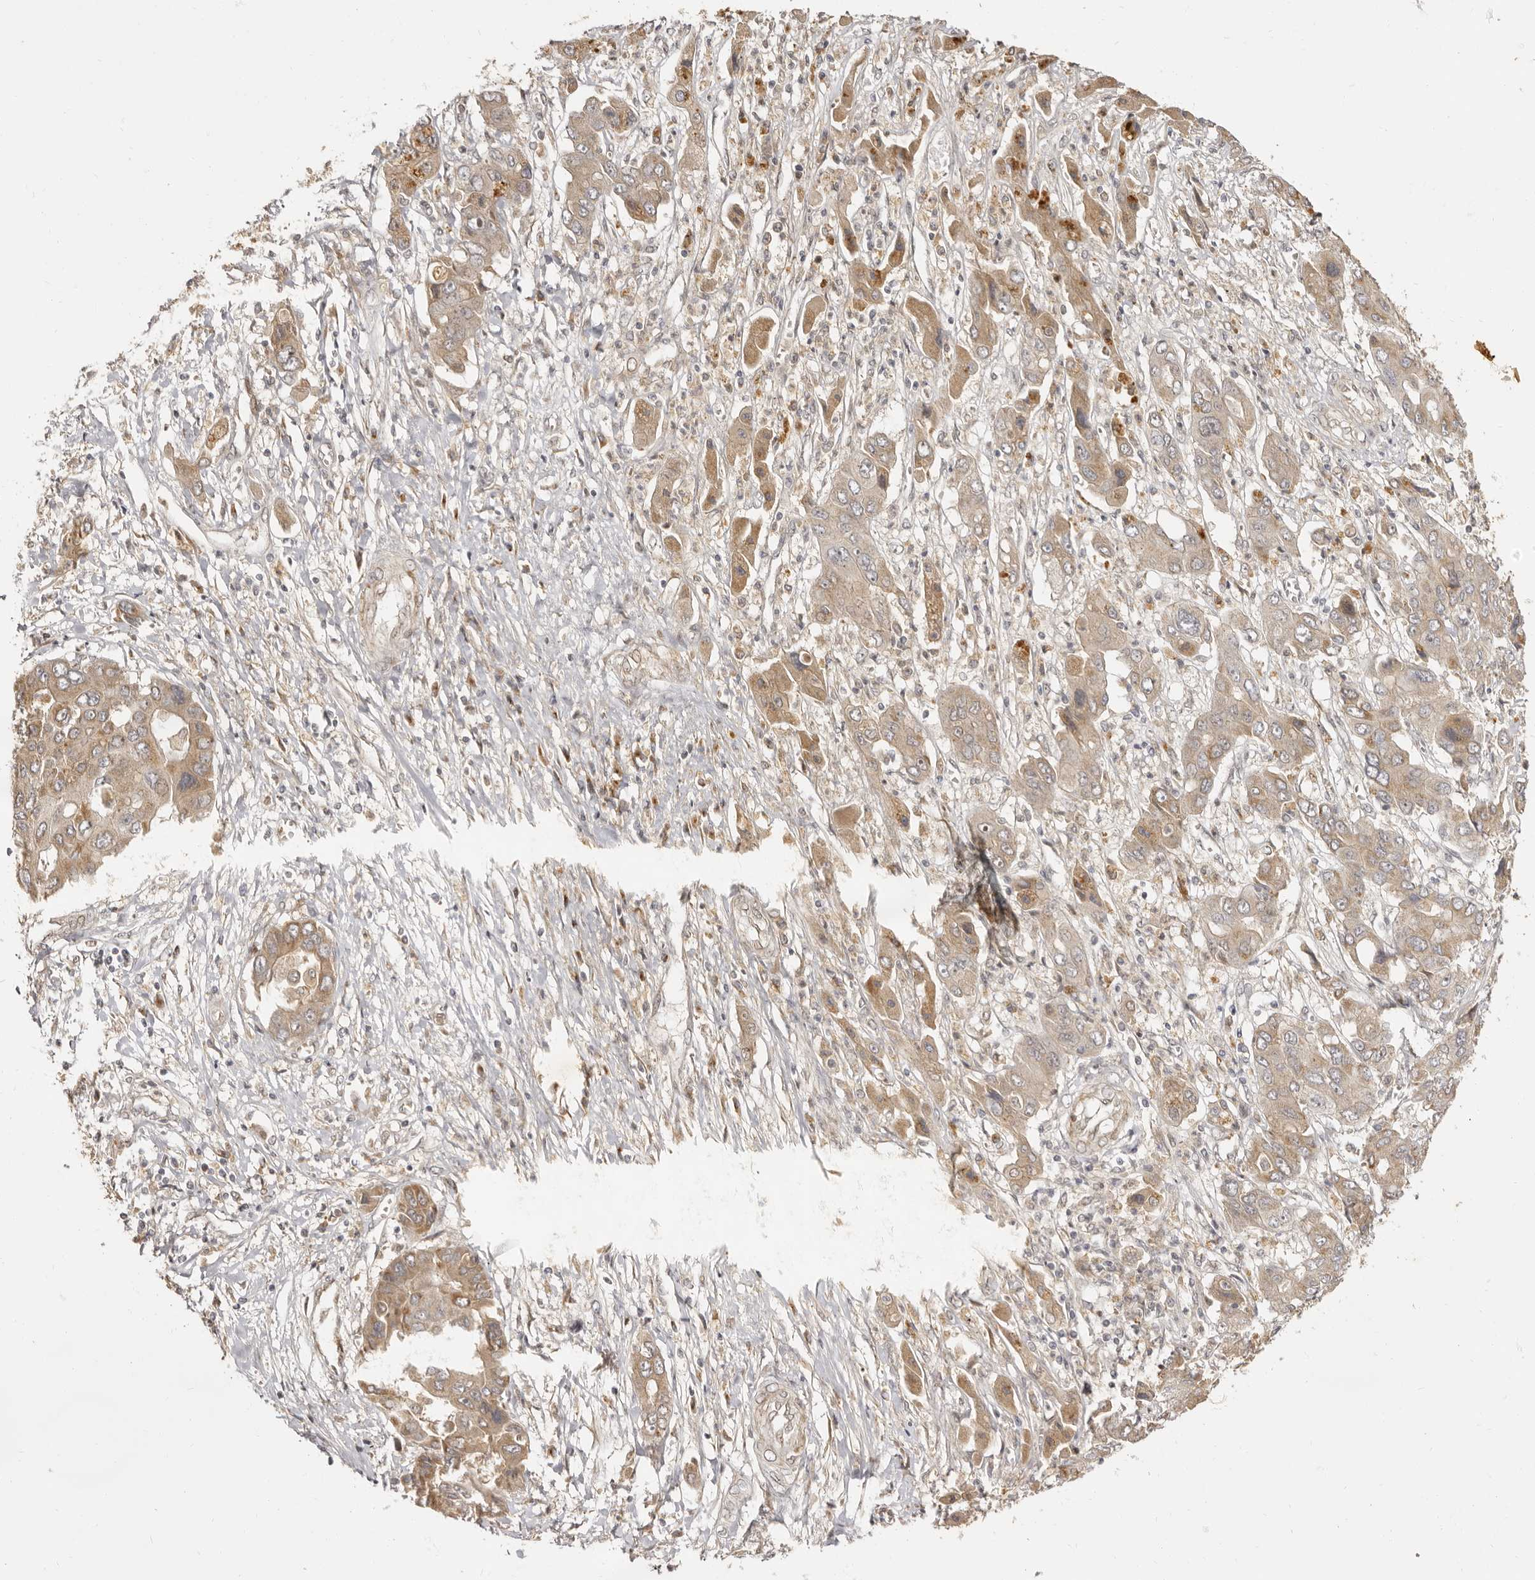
{"staining": {"intensity": "moderate", "quantity": "25%-75%", "location": "cytoplasmic/membranous"}, "tissue": "liver cancer", "cell_type": "Tumor cells", "image_type": "cancer", "snomed": [{"axis": "morphology", "description": "Cholangiocarcinoma"}, {"axis": "topography", "description": "Liver"}], "caption": "Liver cholangiocarcinoma was stained to show a protein in brown. There is medium levels of moderate cytoplasmic/membranous expression in approximately 25%-75% of tumor cells.", "gene": "ZNF326", "patient": {"sex": "male", "age": 67}}